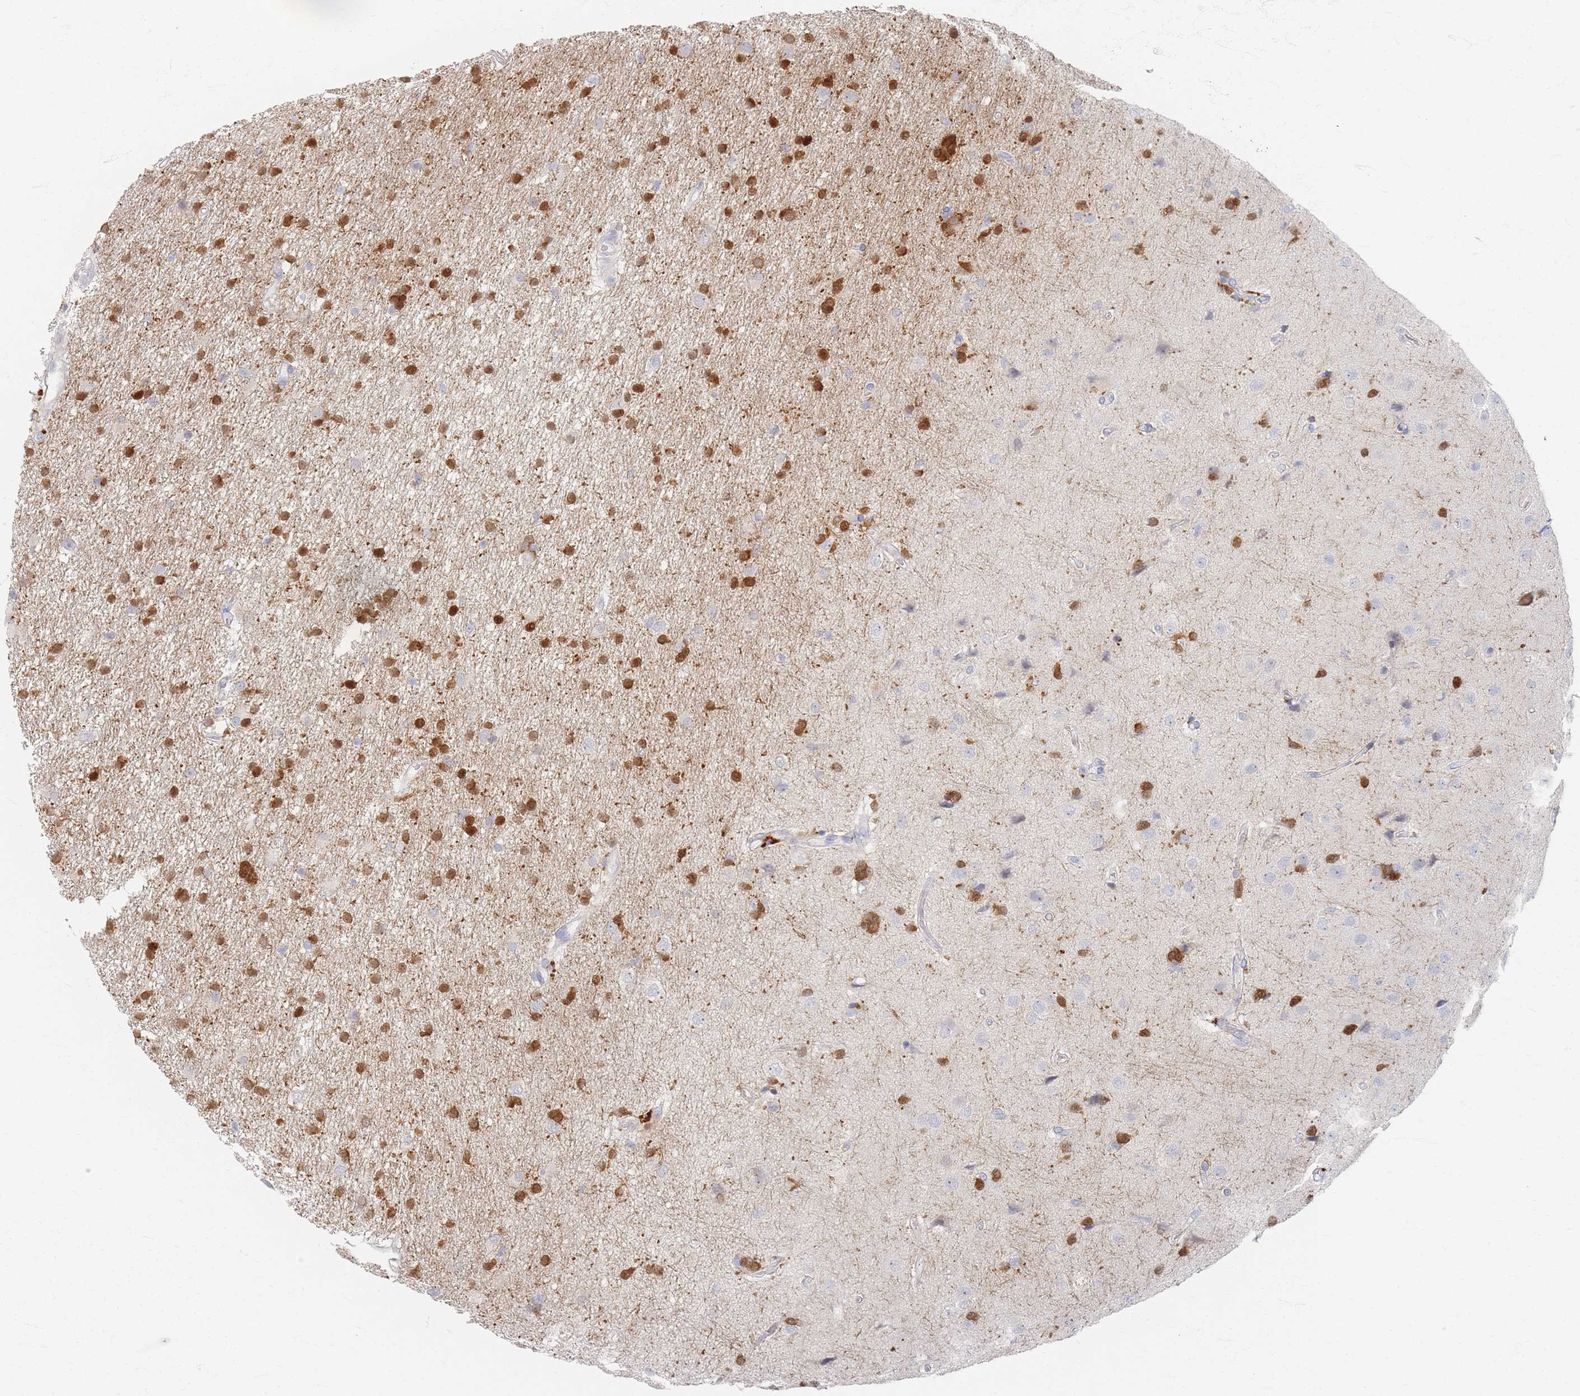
{"staining": {"intensity": "strong", "quantity": ">75%", "location": "cytoplasmic/membranous,nuclear"}, "tissue": "glioma", "cell_type": "Tumor cells", "image_type": "cancer", "snomed": [{"axis": "morphology", "description": "Glioma, malignant, High grade"}, {"axis": "topography", "description": "Brain"}], "caption": "Immunohistochemical staining of human glioma exhibits strong cytoplasmic/membranous and nuclear protein staining in about >75% of tumor cells. Ihc stains the protein in brown and the nuclei are stained blue.", "gene": "SLC2A11", "patient": {"sex": "male", "age": 77}}